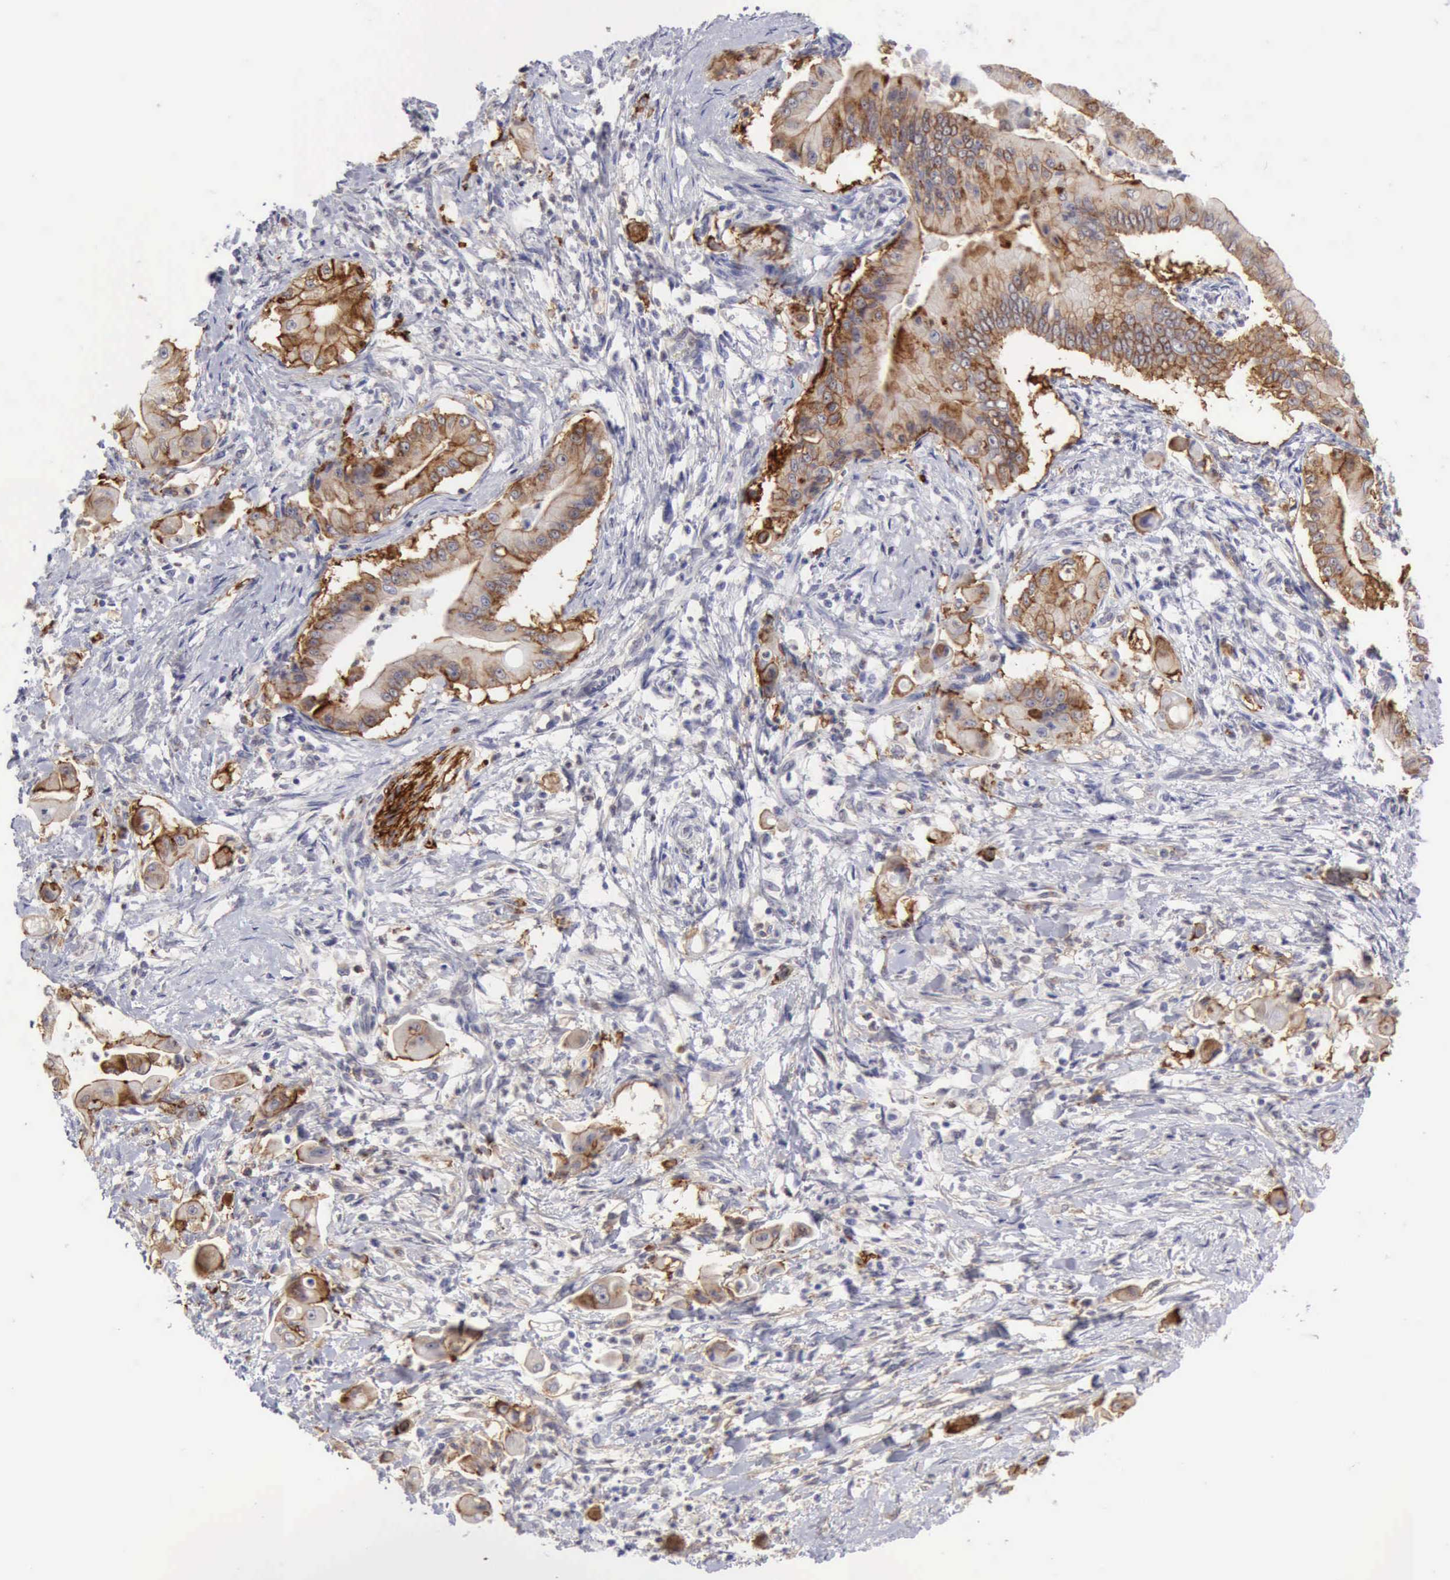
{"staining": {"intensity": "moderate", "quantity": ">75%", "location": "cytoplasmic/membranous"}, "tissue": "pancreatic cancer", "cell_type": "Tumor cells", "image_type": "cancer", "snomed": [{"axis": "morphology", "description": "Adenocarcinoma, NOS"}, {"axis": "topography", "description": "Pancreas"}], "caption": "Immunohistochemistry histopathology image of pancreatic cancer stained for a protein (brown), which demonstrates medium levels of moderate cytoplasmic/membranous staining in about >75% of tumor cells.", "gene": "TFRC", "patient": {"sex": "male", "age": 62}}